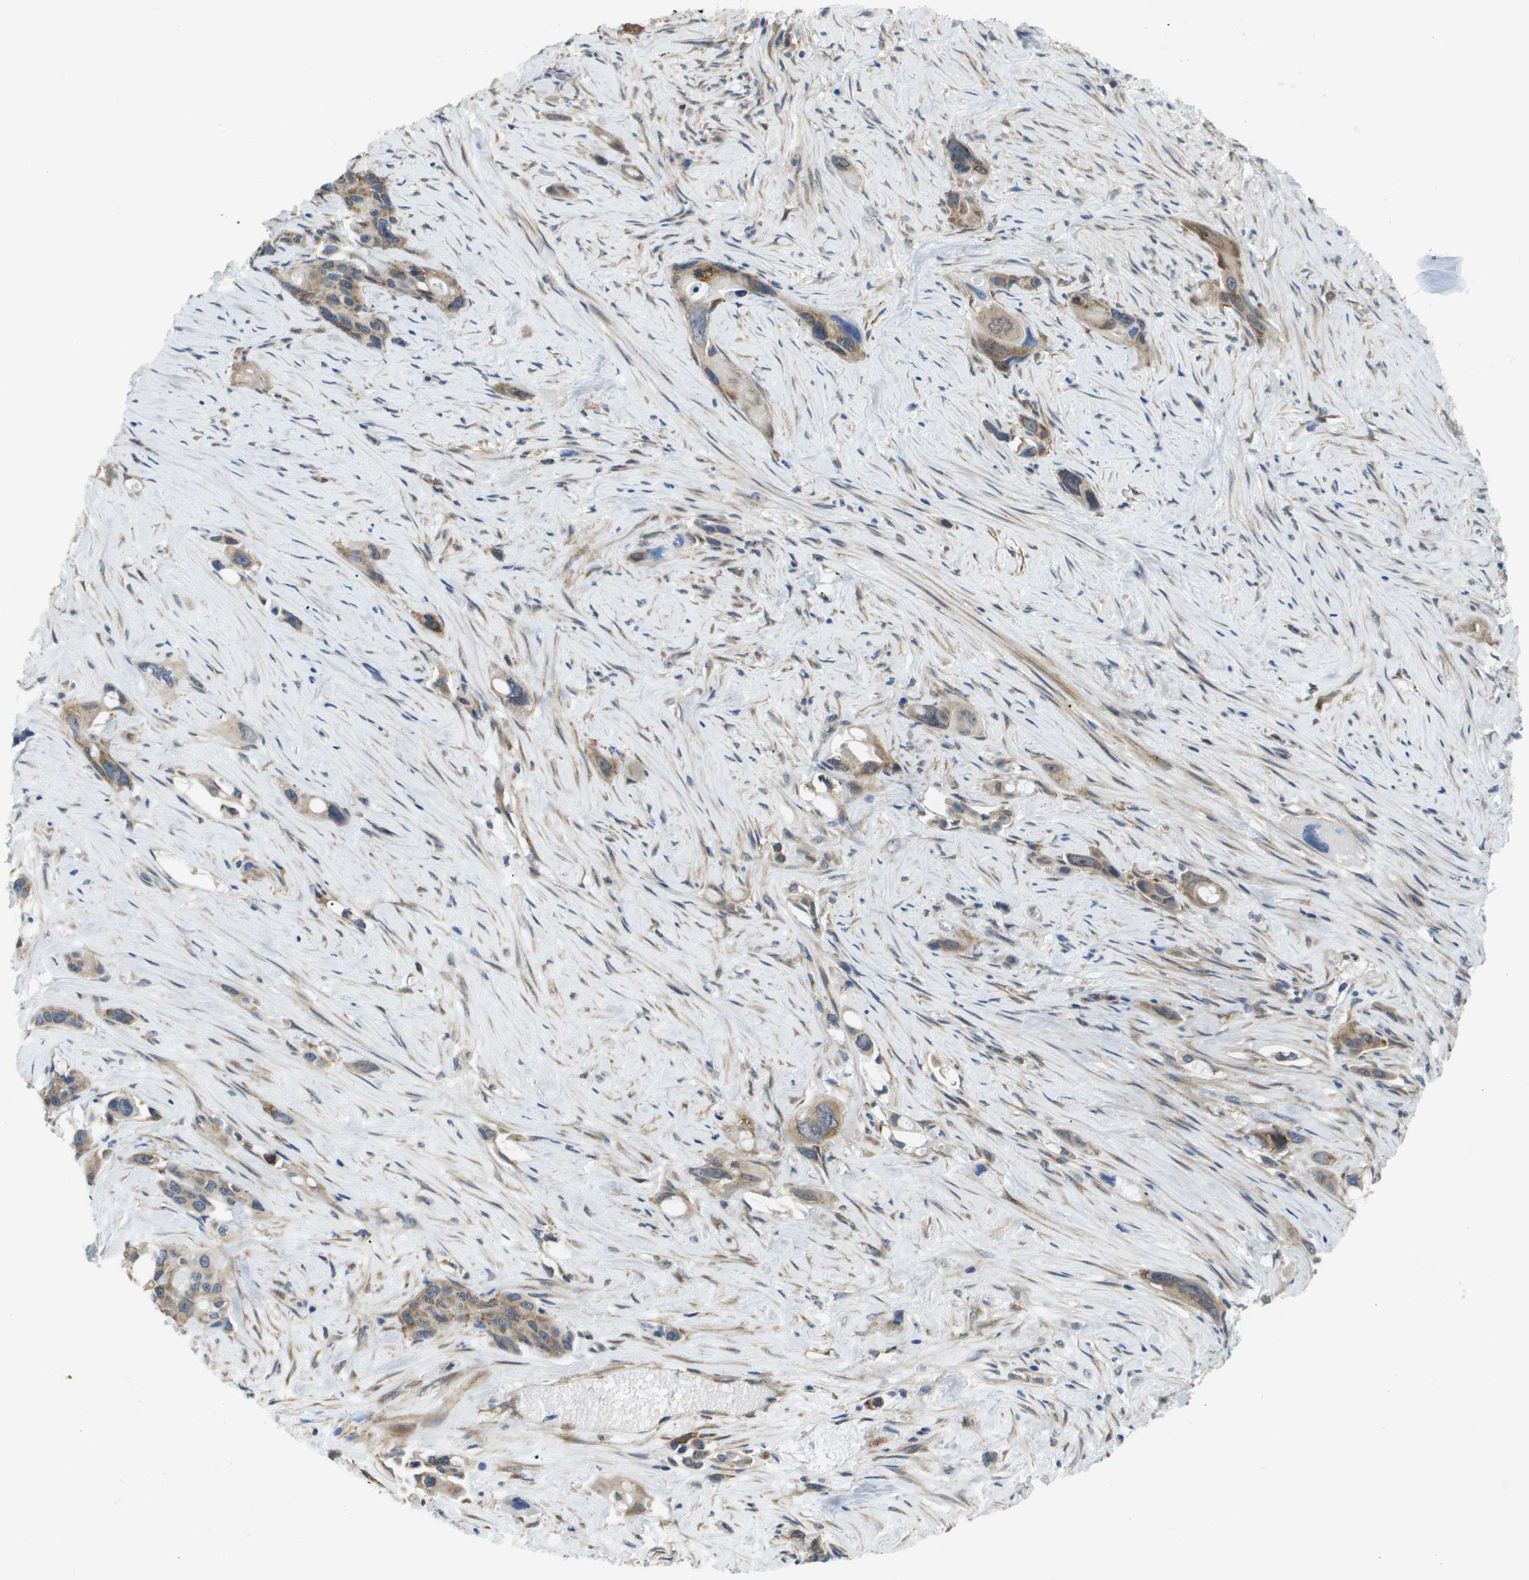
{"staining": {"intensity": "moderate", "quantity": ">75%", "location": "cytoplasmic/membranous"}, "tissue": "pancreatic cancer", "cell_type": "Tumor cells", "image_type": "cancer", "snomed": [{"axis": "morphology", "description": "Adenocarcinoma, NOS"}, {"axis": "topography", "description": "Pancreas"}], "caption": "Brown immunohistochemical staining in human adenocarcinoma (pancreatic) shows moderate cytoplasmic/membranous positivity in about >75% of tumor cells.", "gene": "OTUD5", "patient": {"sex": "male", "age": 53}}